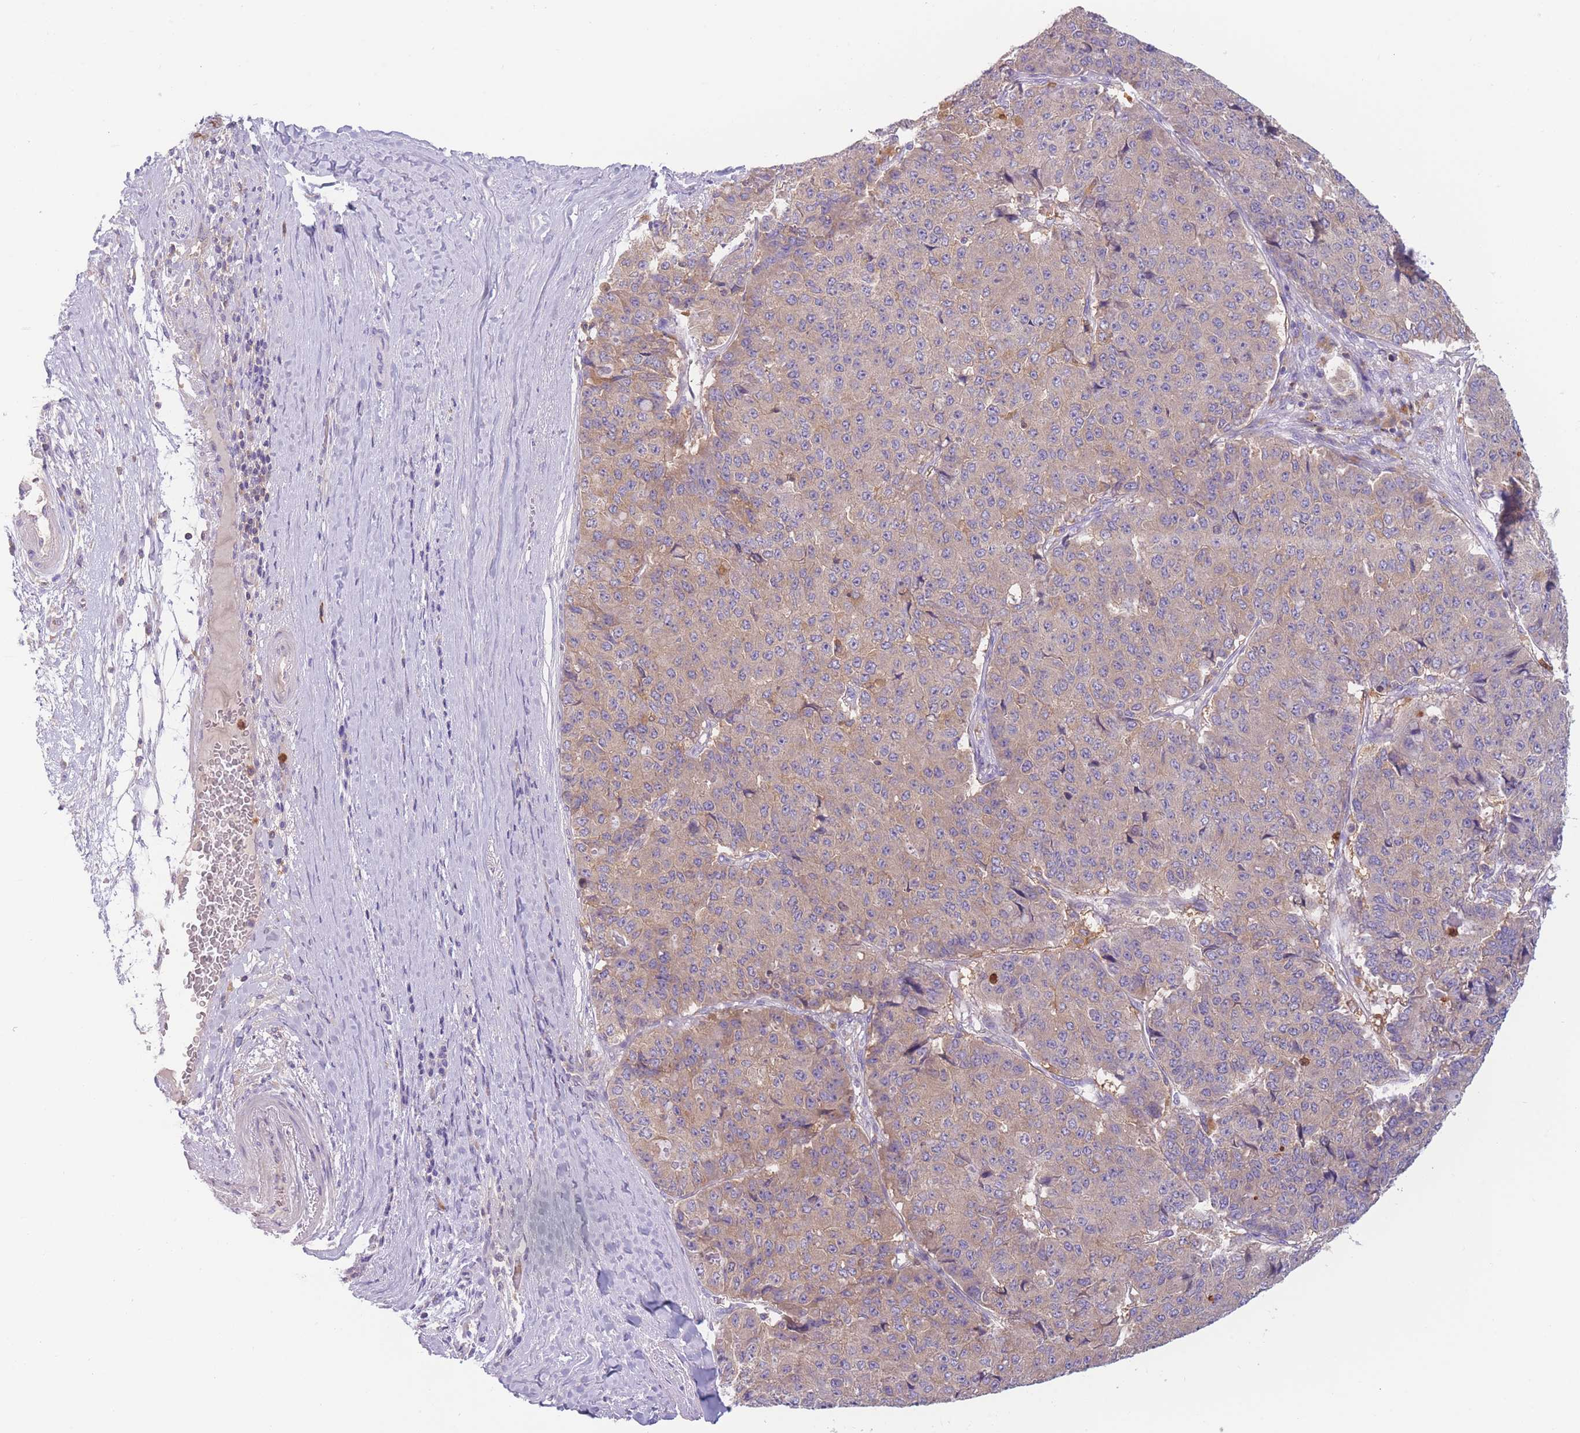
{"staining": {"intensity": "weak", "quantity": ">75%", "location": "cytoplasmic/membranous"}, "tissue": "pancreatic cancer", "cell_type": "Tumor cells", "image_type": "cancer", "snomed": [{"axis": "morphology", "description": "Adenocarcinoma, NOS"}, {"axis": "topography", "description": "Pancreas"}], "caption": "Pancreatic cancer (adenocarcinoma) stained with a brown dye reveals weak cytoplasmic/membranous positive positivity in about >75% of tumor cells.", "gene": "ST3GAL4", "patient": {"sex": "male", "age": 50}}